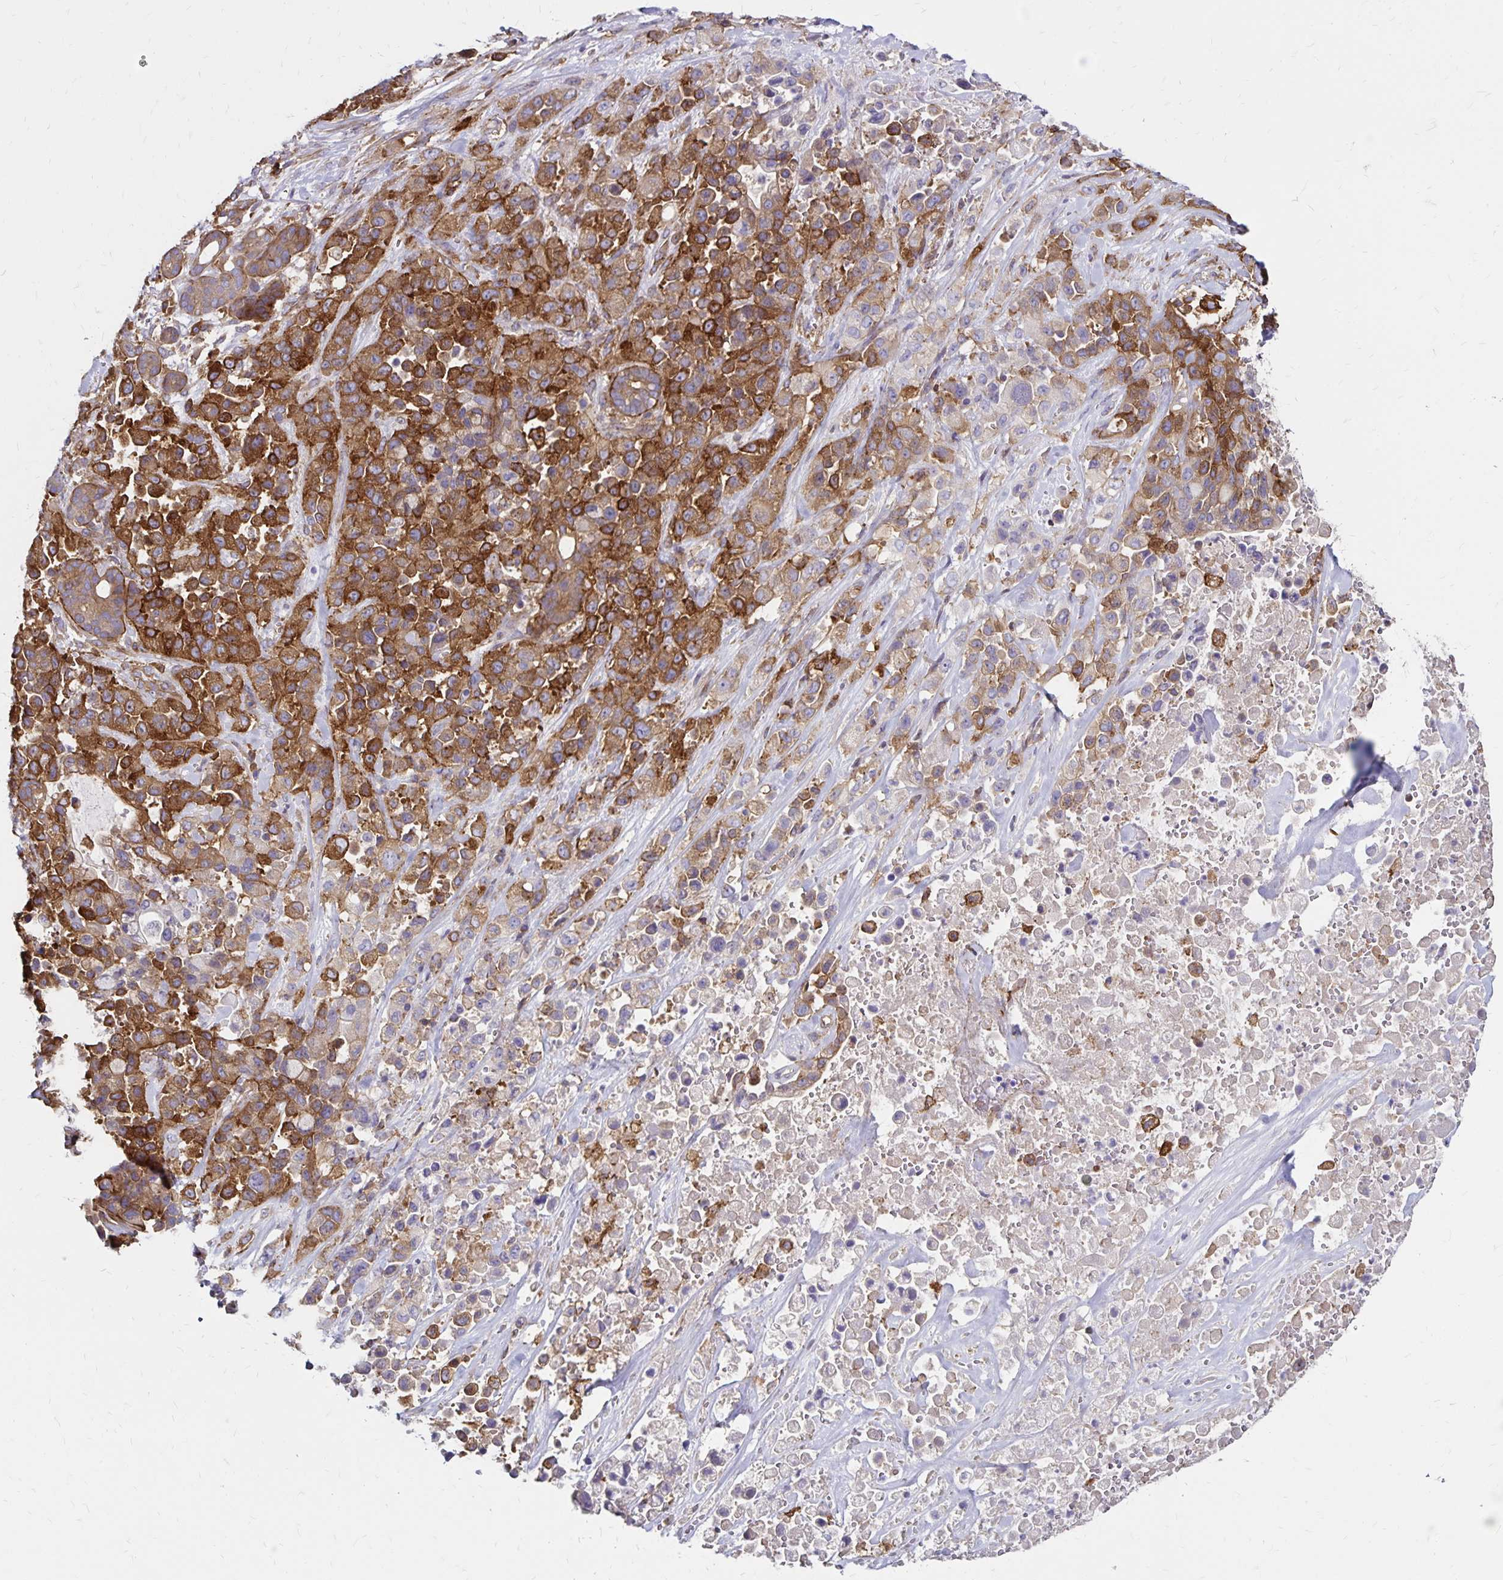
{"staining": {"intensity": "strong", "quantity": ">75%", "location": "cytoplasmic/membranous"}, "tissue": "pancreatic cancer", "cell_type": "Tumor cells", "image_type": "cancer", "snomed": [{"axis": "morphology", "description": "Adenocarcinoma, NOS"}, {"axis": "topography", "description": "Pancreas"}], "caption": "Tumor cells reveal high levels of strong cytoplasmic/membranous expression in approximately >75% of cells in pancreatic adenocarcinoma.", "gene": "TNS3", "patient": {"sex": "male", "age": 44}}